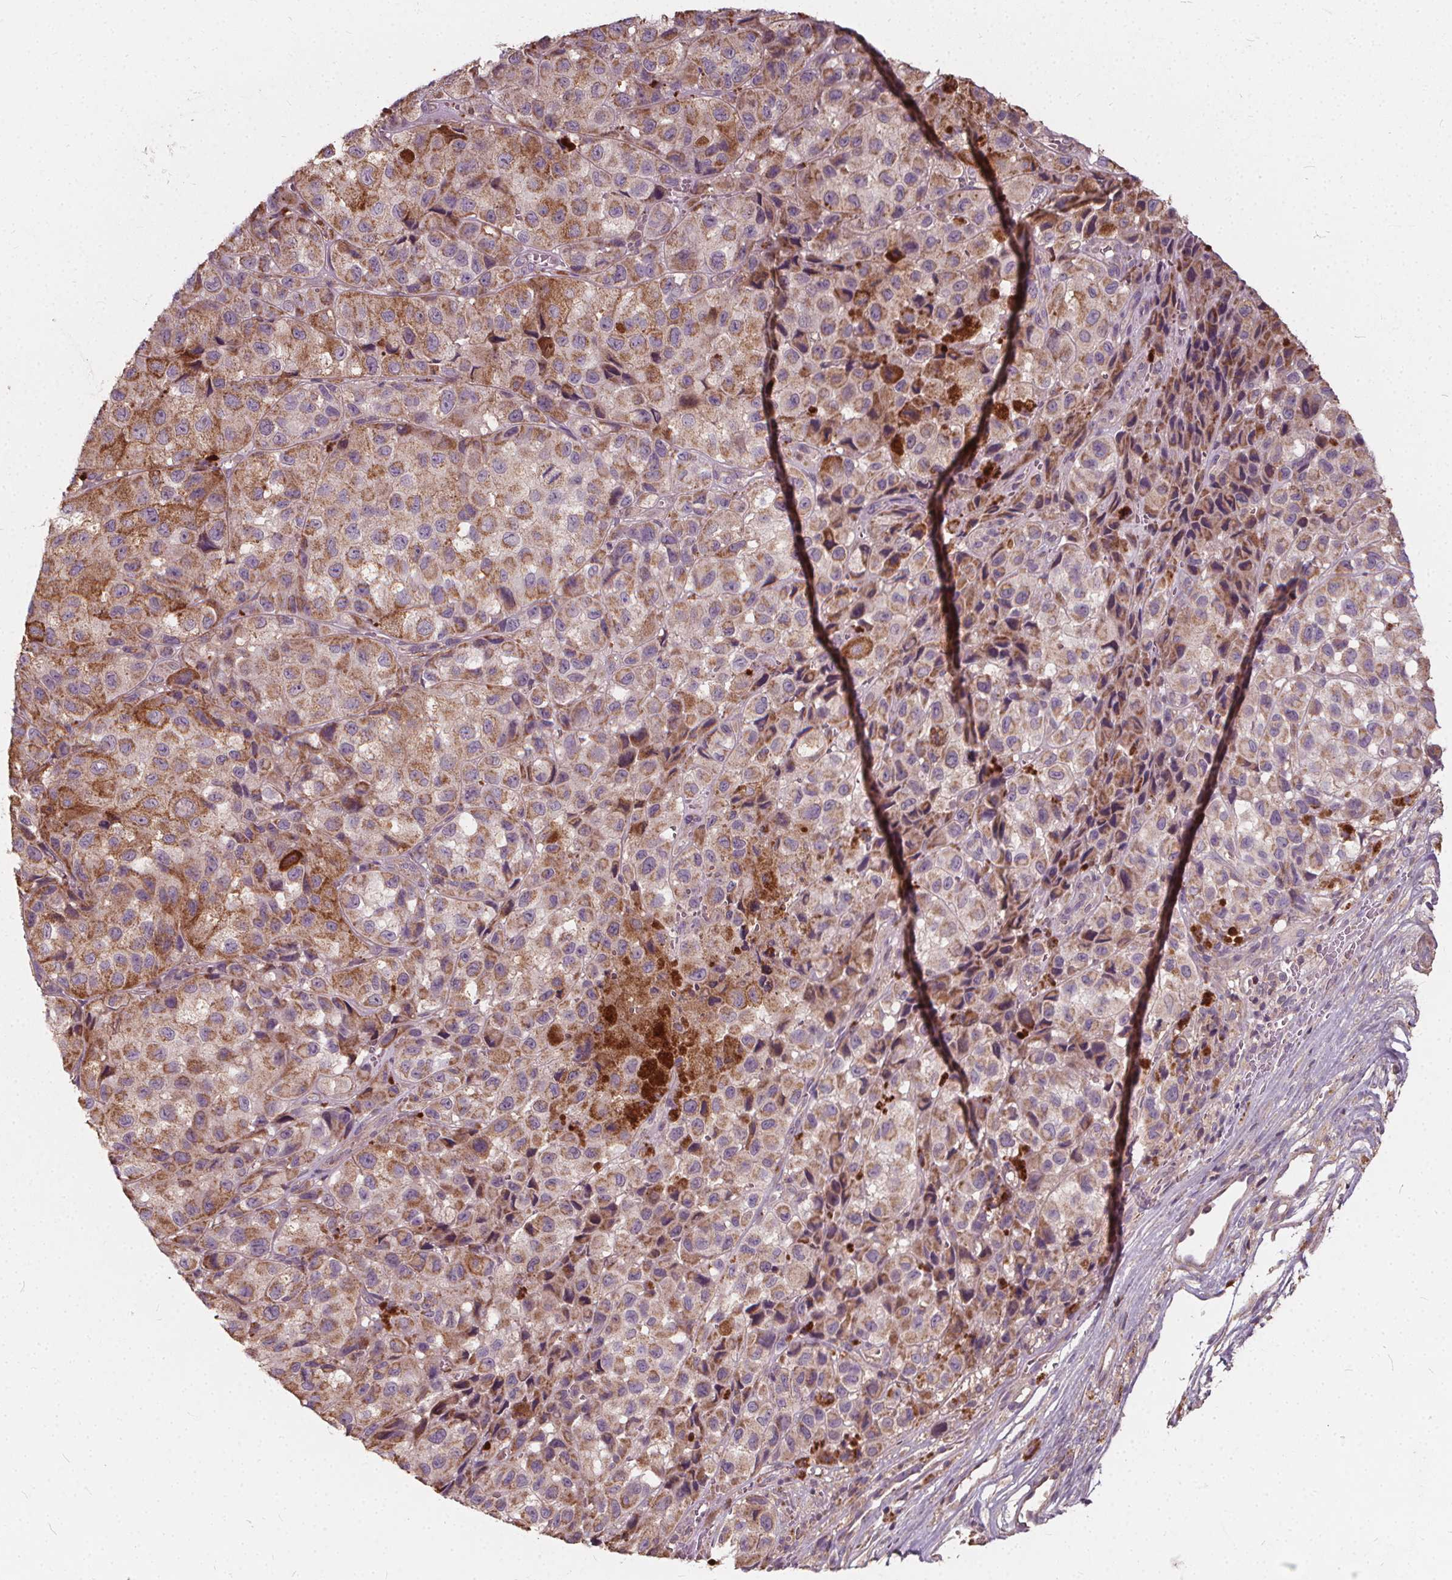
{"staining": {"intensity": "moderate", "quantity": ">75%", "location": "cytoplasmic/membranous"}, "tissue": "melanoma", "cell_type": "Tumor cells", "image_type": "cancer", "snomed": [{"axis": "morphology", "description": "Malignant melanoma, NOS"}, {"axis": "topography", "description": "Skin"}], "caption": "A brown stain highlights moderate cytoplasmic/membranous staining of a protein in malignant melanoma tumor cells. (DAB = brown stain, brightfield microscopy at high magnification).", "gene": "ORAI2", "patient": {"sex": "male", "age": 93}}